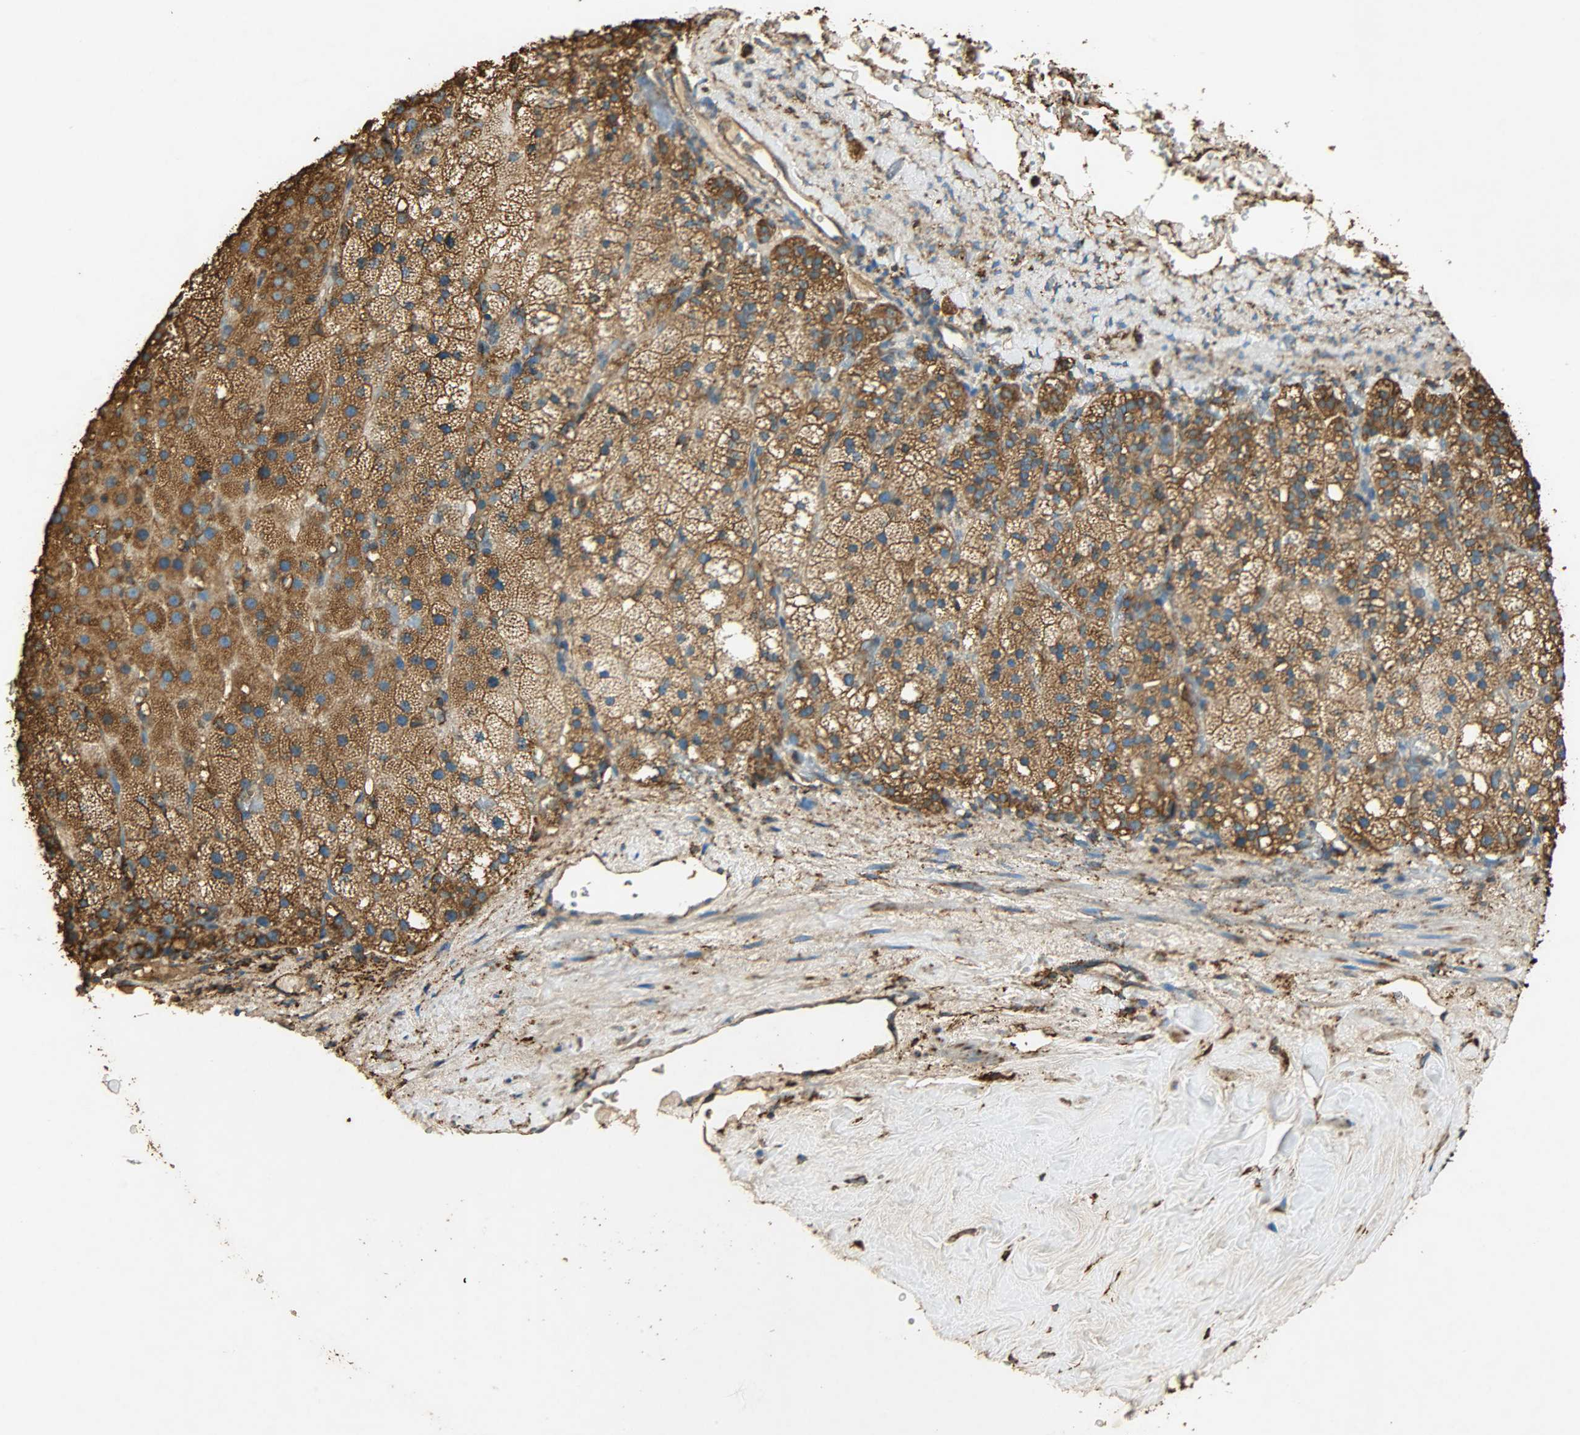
{"staining": {"intensity": "strong", "quantity": ">75%", "location": "cytoplasmic/membranous"}, "tissue": "adrenal gland", "cell_type": "Glandular cells", "image_type": "normal", "snomed": [{"axis": "morphology", "description": "Normal tissue, NOS"}, {"axis": "topography", "description": "Adrenal gland"}], "caption": "The micrograph displays immunohistochemical staining of normal adrenal gland. There is strong cytoplasmic/membranous positivity is seen in about >75% of glandular cells.", "gene": "HSP90B1", "patient": {"sex": "male", "age": 35}}